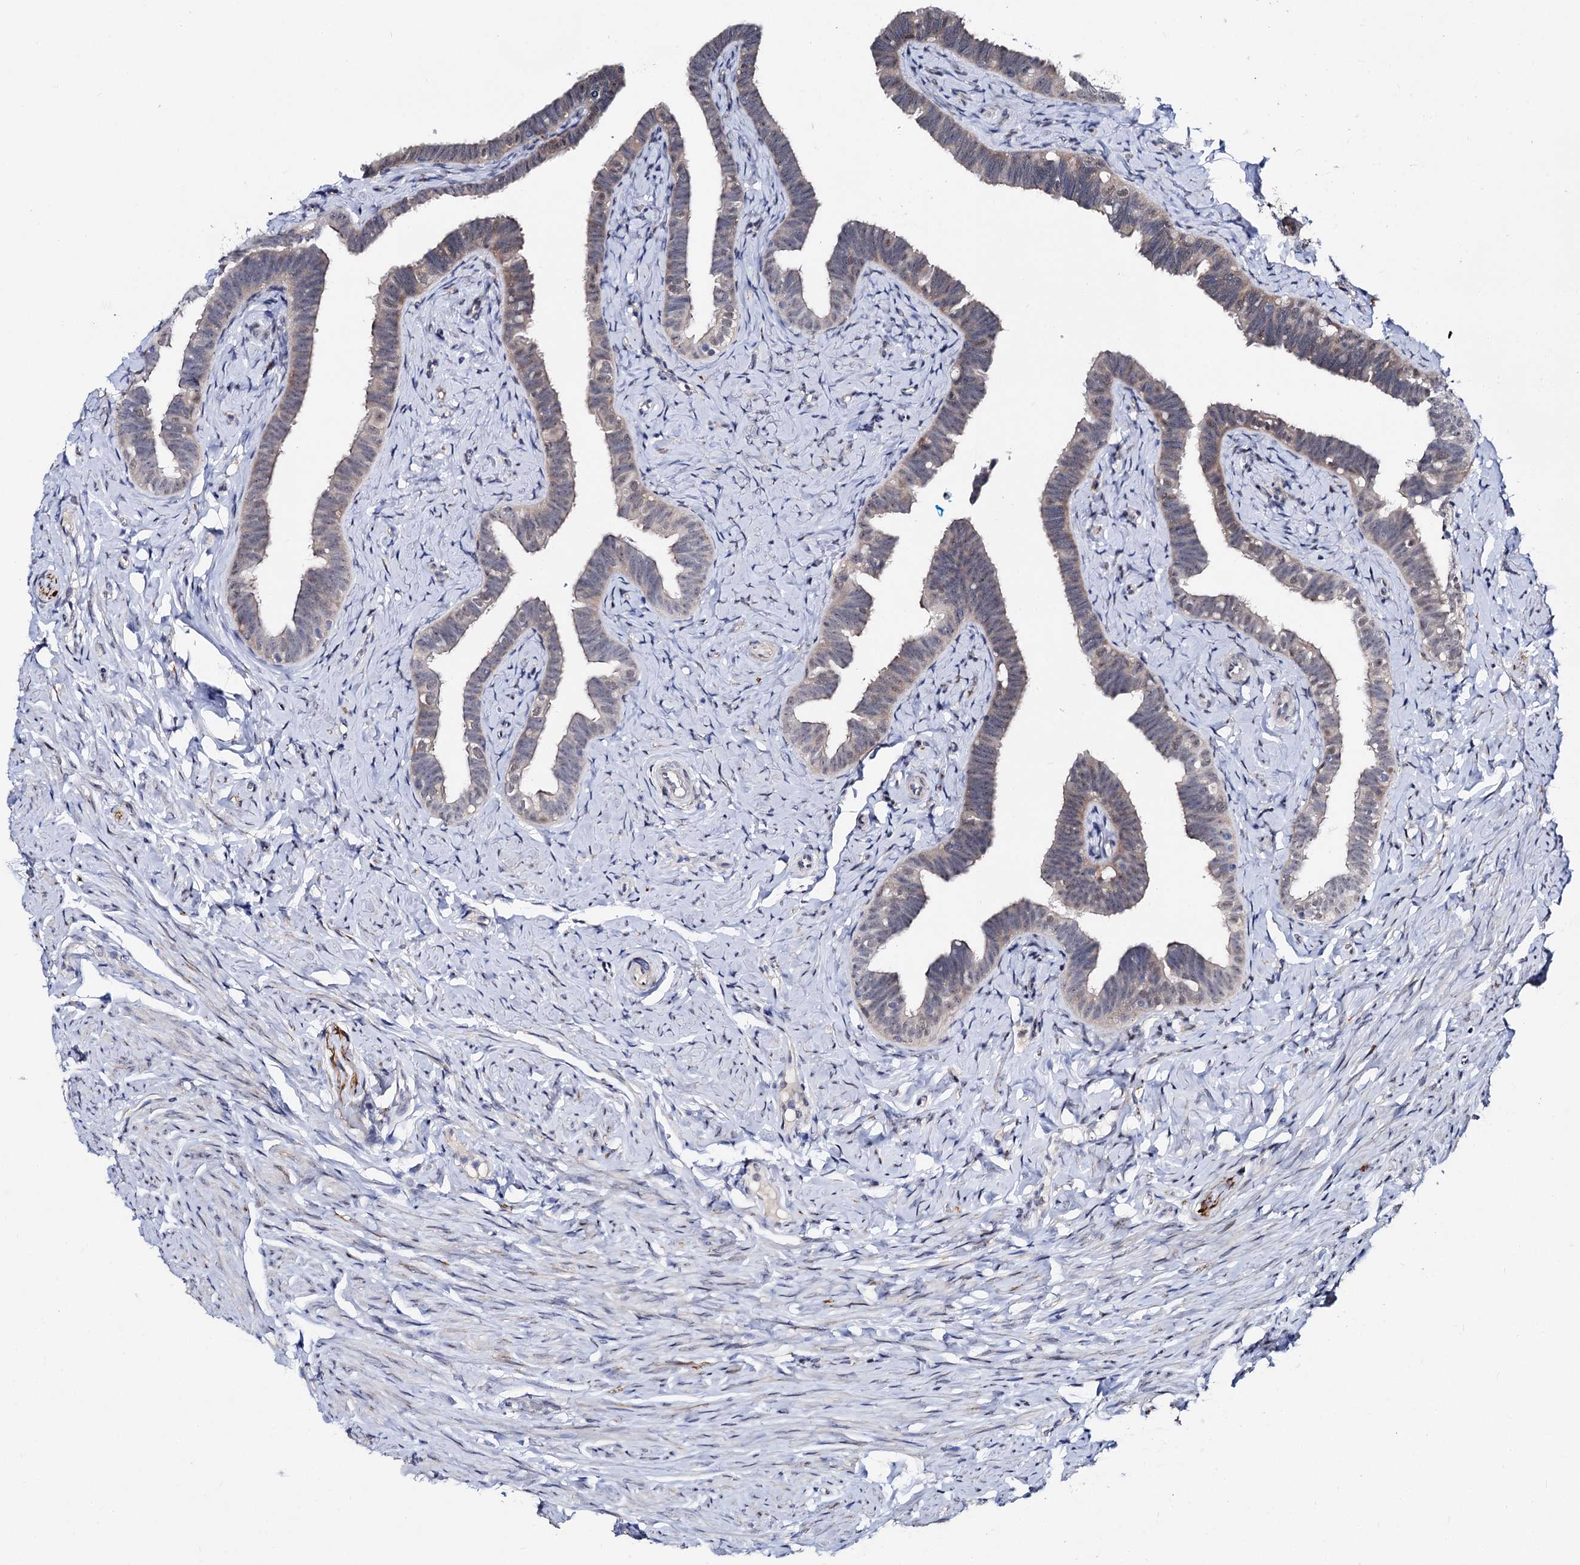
{"staining": {"intensity": "negative", "quantity": "none", "location": "none"}, "tissue": "fallopian tube", "cell_type": "Glandular cells", "image_type": "normal", "snomed": [{"axis": "morphology", "description": "Normal tissue, NOS"}, {"axis": "topography", "description": "Fallopian tube"}], "caption": "This is an immunohistochemistry image of unremarkable human fallopian tube. There is no staining in glandular cells.", "gene": "CAPRIN2", "patient": {"sex": "female", "age": 39}}